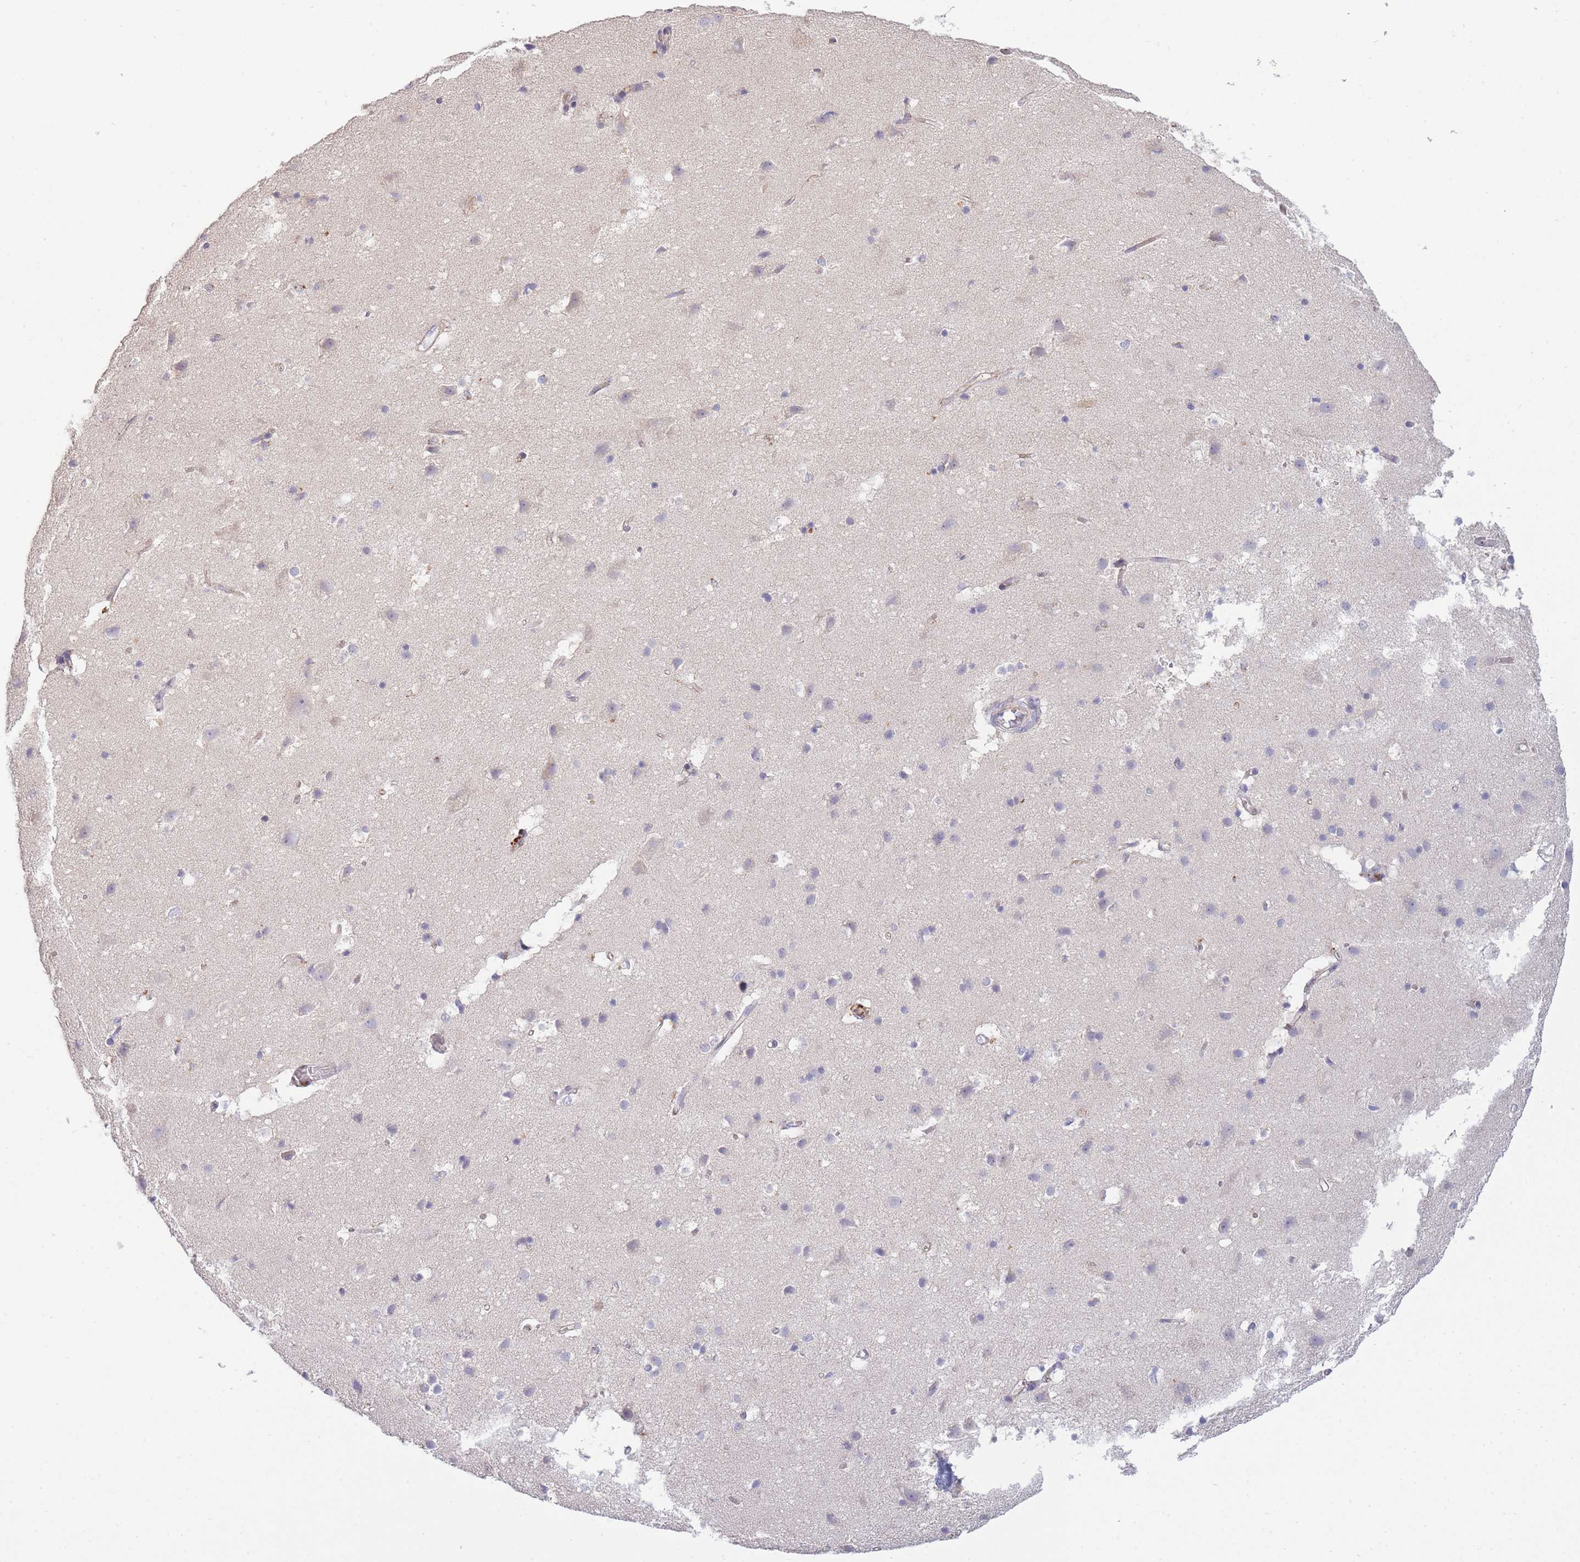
{"staining": {"intensity": "negative", "quantity": "none", "location": "none"}, "tissue": "cerebral cortex", "cell_type": "Endothelial cells", "image_type": "normal", "snomed": [{"axis": "morphology", "description": "Normal tissue, NOS"}, {"axis": "topography", "description": "Cerebral cortex"}], "caption": "High power microscopy image of an immunohistochemistry histopathology image of benign cerebral cortex, revealing no significant staining in endothelial cells.", "gene": "TRIM61", "patient": {"sex": "male", "age": 54}}